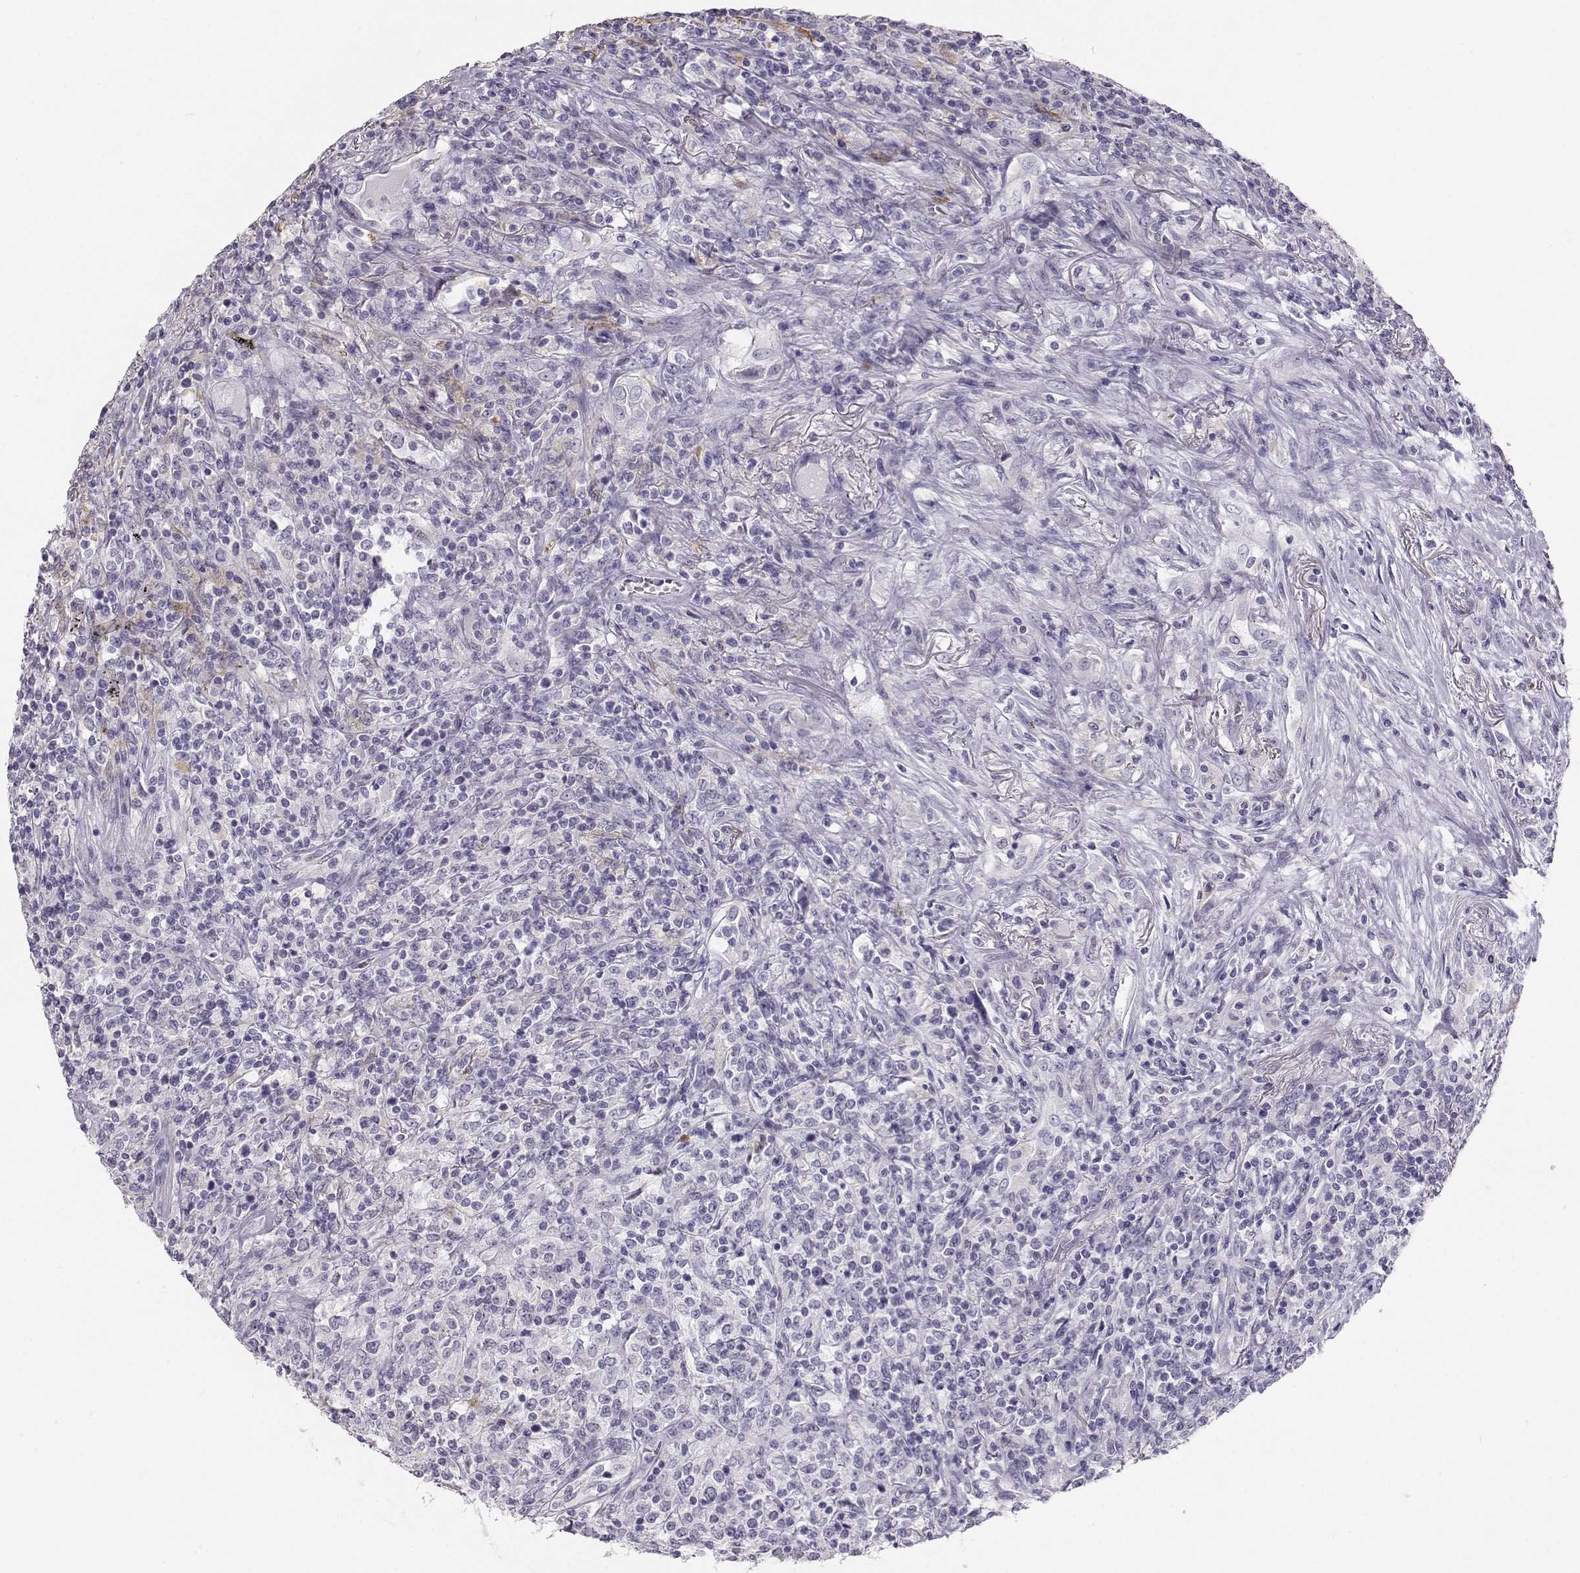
{"staining": {"intensity": "negative", "quantity": "none", "location": "none"}, "tissue": "lymphoma", "cell_type": "Tumor cells", "image_type": "cancer", "snomed": [{"axis": "morphology", "description": "Malignant lymphoma, non-Hodgkin's type, High grade"}, {"axis": "topography", "description": "Lung"}], "caption": "A high-resolution image shows immunohistochemistry (IHC) staining of high-grade malignant lymphoma, non-Hodgkin's type, which demonstrates no significant staining in tumor cells. (DAB IHC, high magnification).", "gene": "NUTM1", "patient": {"sex": "male", "age": 79}}